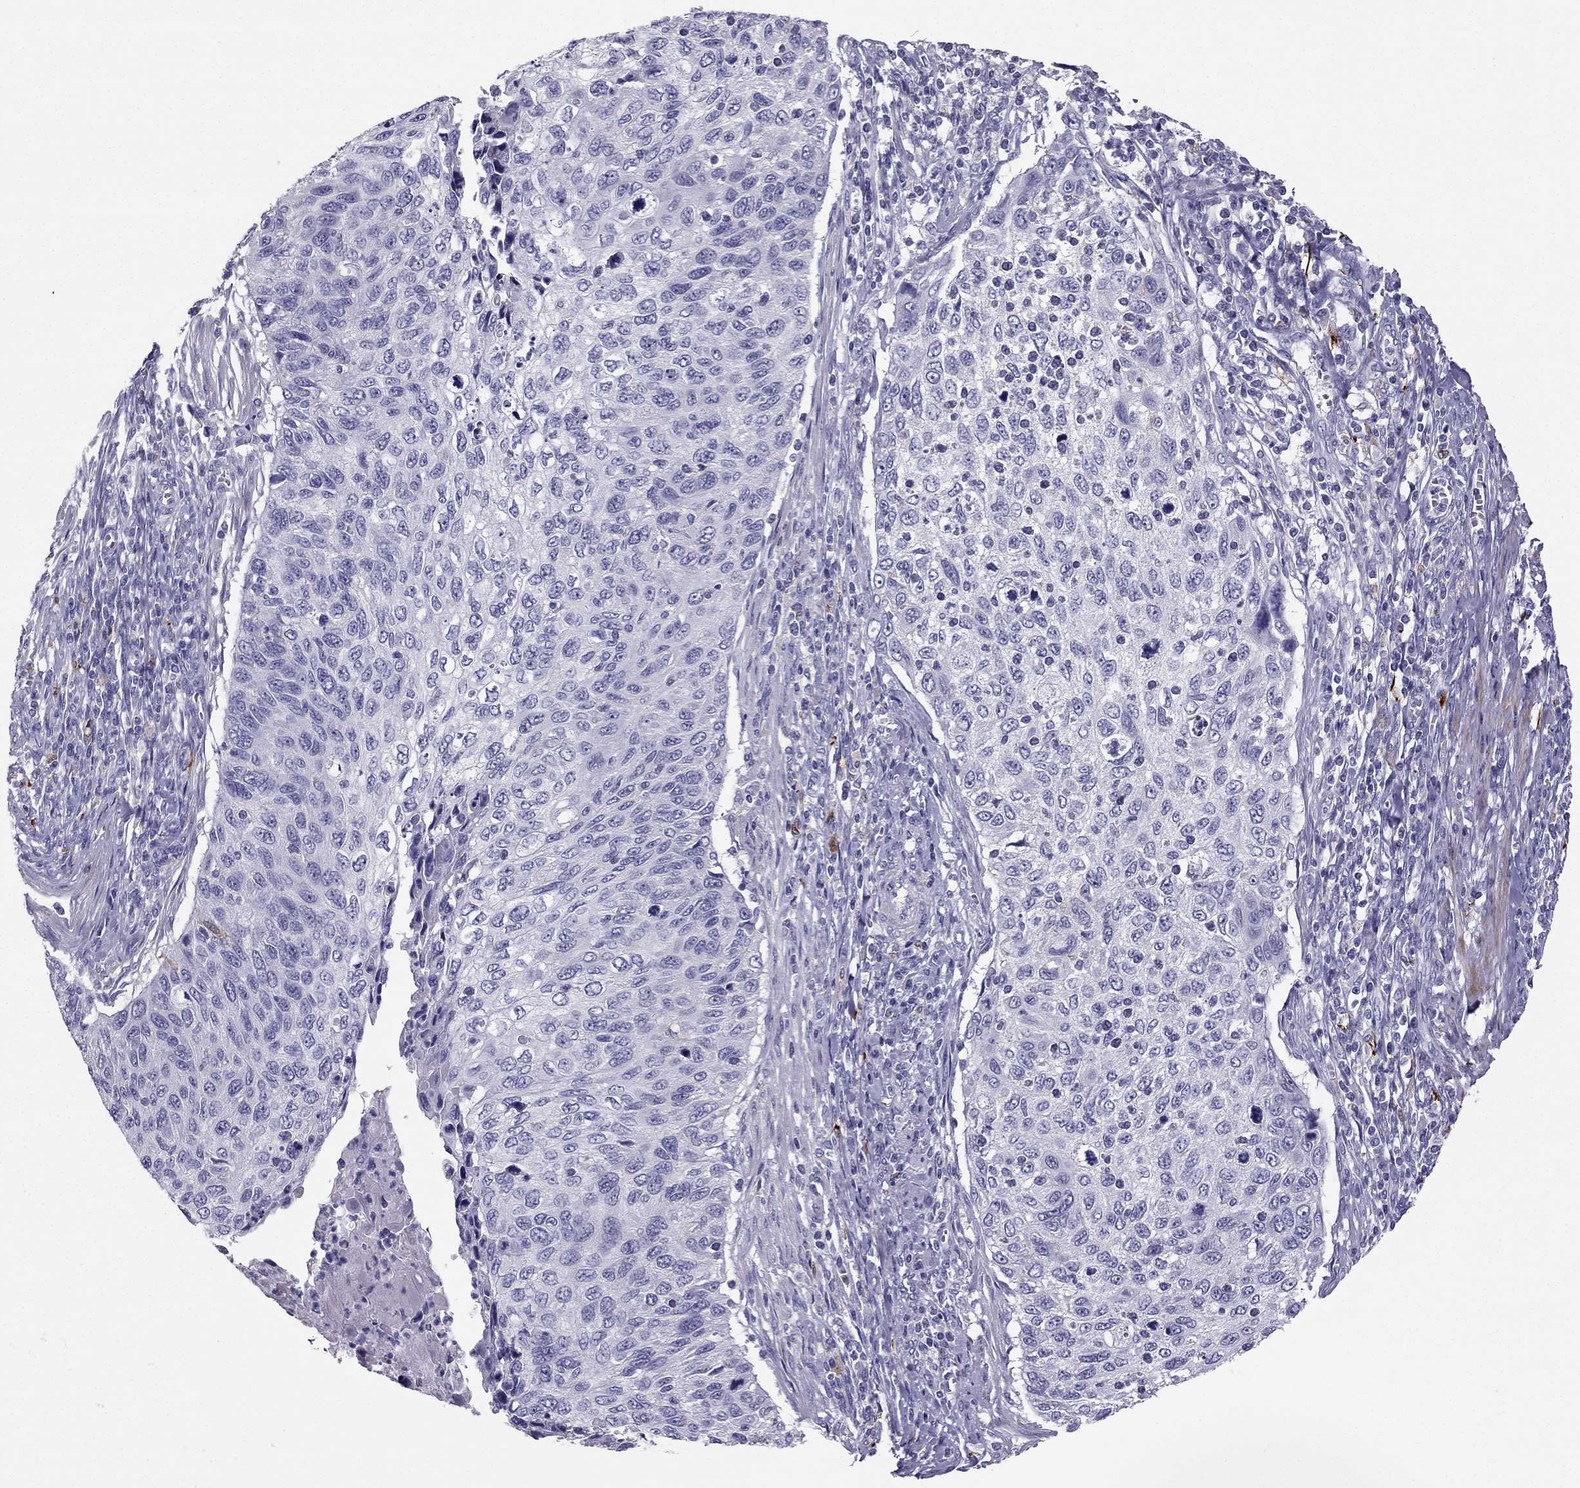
{"staining": {"intensity": "negative", "quantity": "none", "location": "none"}, "tissue": "cervical cancer", "cell_type": "Tumor cells", "image_type": "cancer", "snomed": [{"axis": "morphology", "description": "Squamous cell carcinoma, NOS"}, {"axis": "topography", "description": "Cervix"}], "caption": "IHC histopathology image of cervical squamous cell carcinoma stained for a protein (brown), which exhibits no staining in tumor cells.", "gene": "LMTK3", "patient": {"sex": "female", "age": 70}}